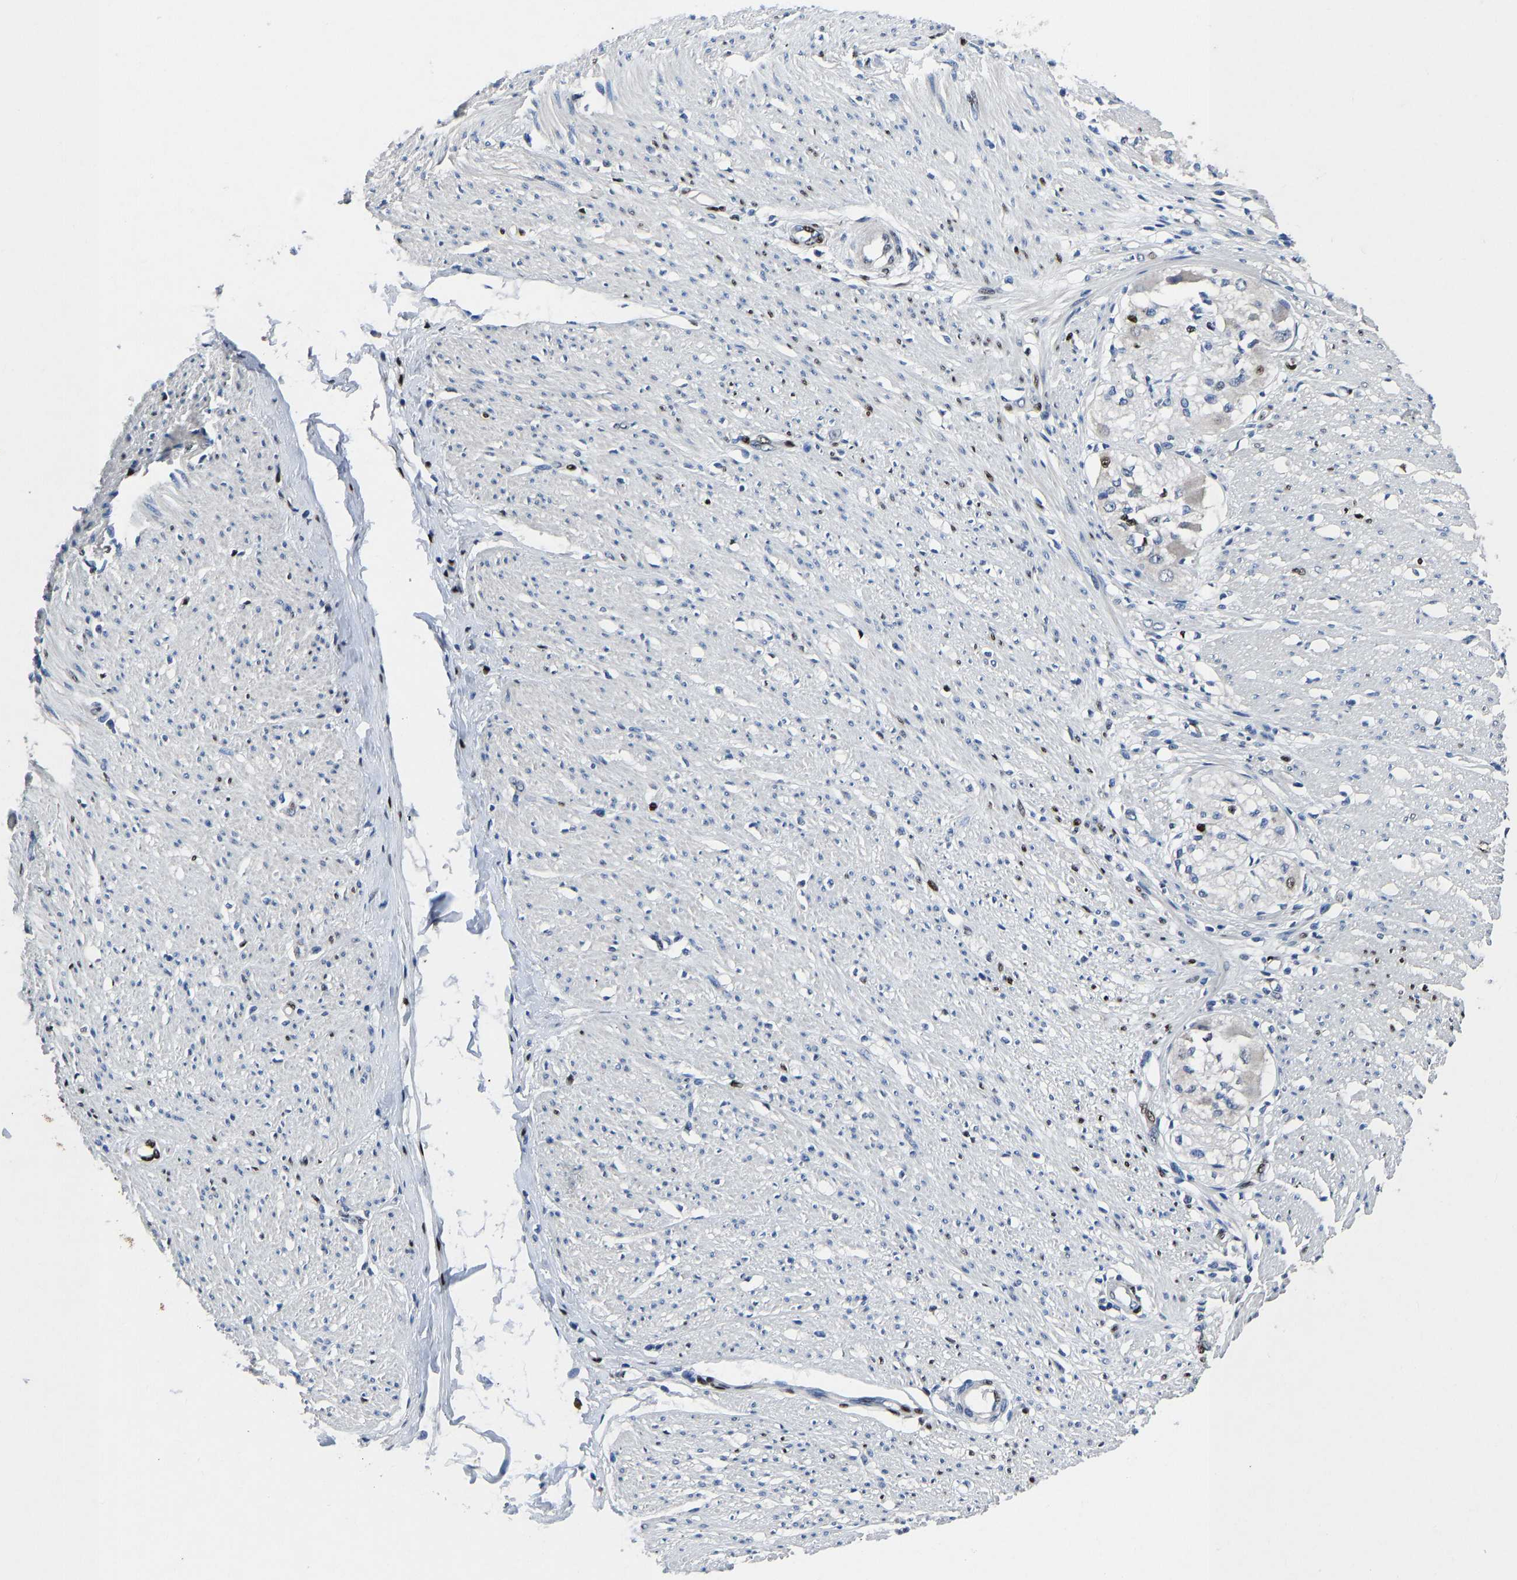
{"staining": {"intensity": "moderate", "quantity": ">75%", "location": "nuclear"}, "tissue": "adipose tissue", "cell_type": "Adipocytes", "image_type": "normal", "snomed": [{"axis": "morphology", "description": "Normal tissue, NOS"}, {"axis": "morphology", "description": "Adenocarcinoma, NOS"}, {"axis": "topography", "description": "Colon"}, {"axis": "topography", "description": "Peripheral nerve tissue"}], "caption": "This is a photomicrograph of immunohistochemistry (IHC) staining of unremarkable adipose tissue, which shows moderate expression in the nuclear of adipocytes.", "gene": "EGR1", "patient": {"sex": "male", "age": 14}}